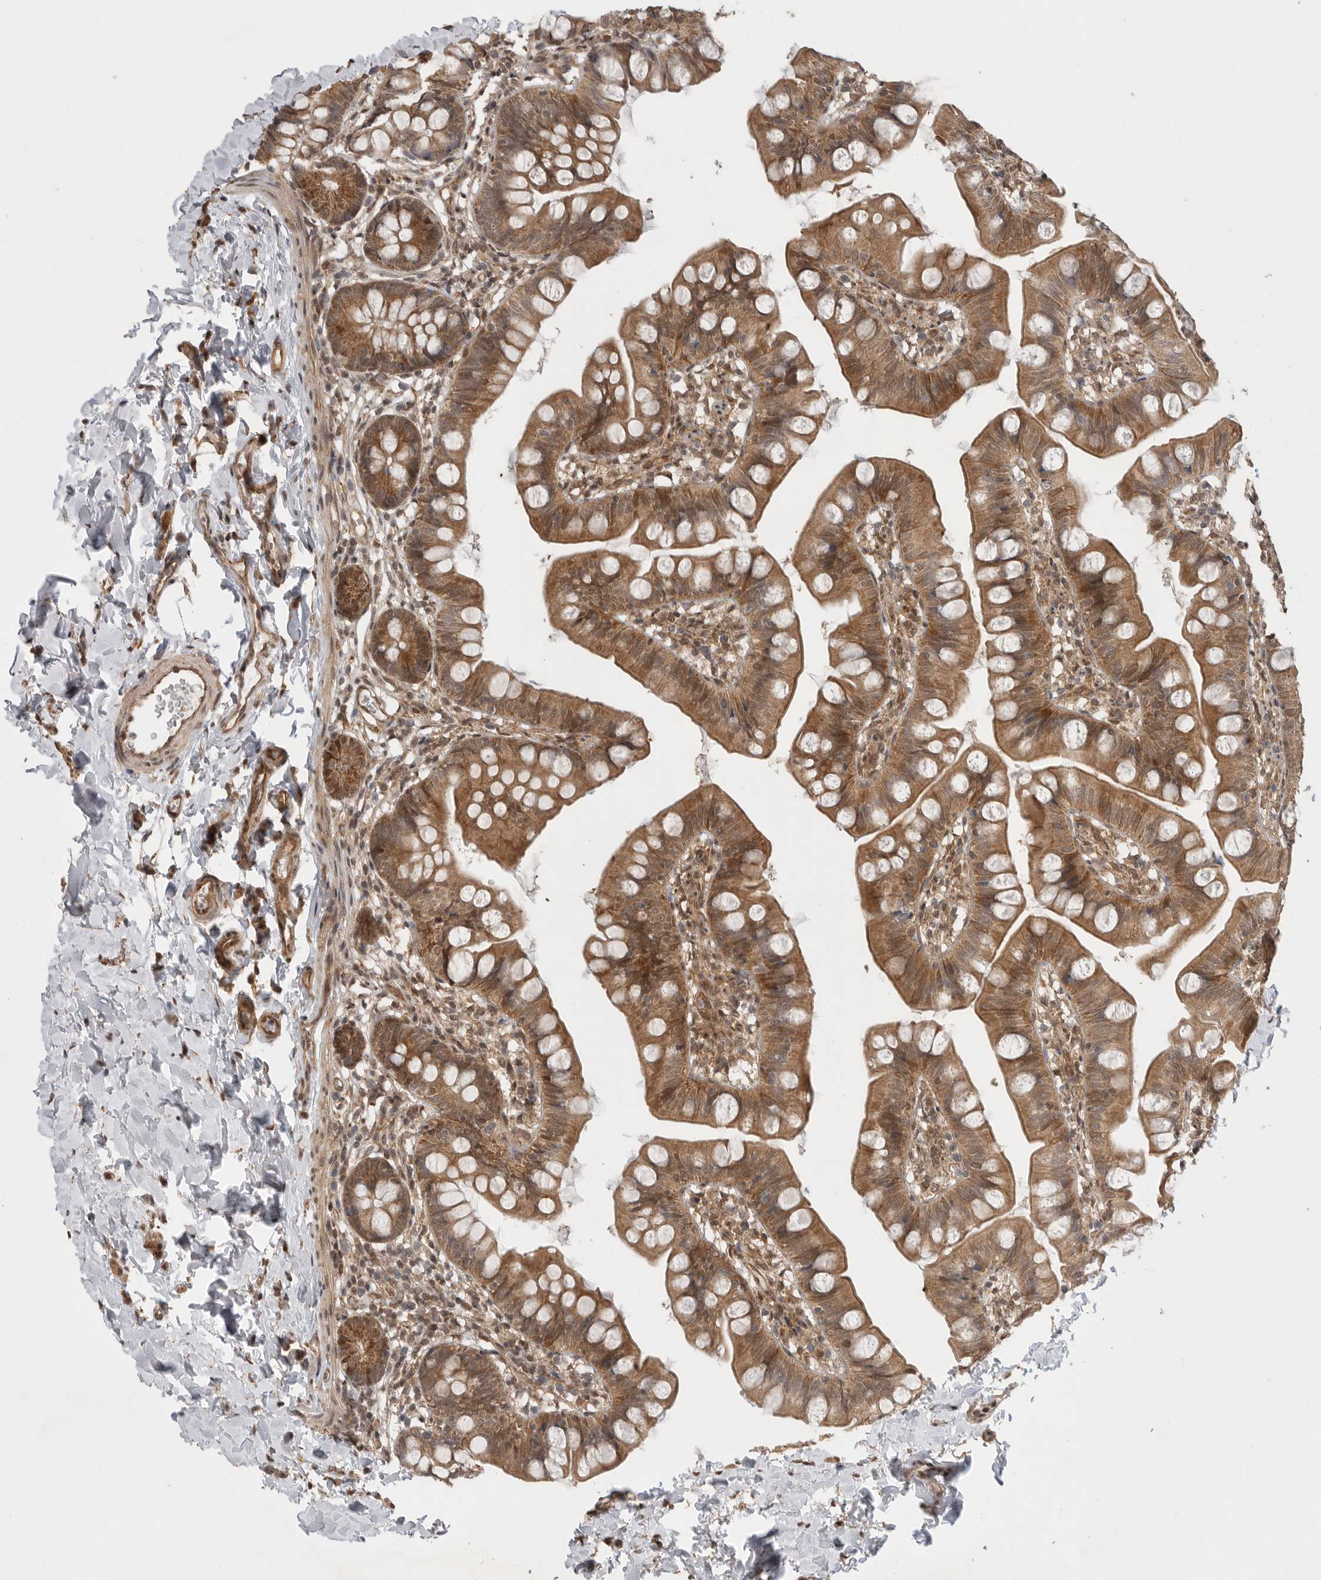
{"staining": {"intensity": "moderate", "quantity": ">75%", "location": "cytoplasmic/membranous"}, "tissue": "small intestine", "cell_type": "Glandular cells", "image_type": "normal", "snomed": [{"axis": "morphology", "description": "Normal tissue, NOS"}, {"axis": "topography", "description": "Small intestine"}], "caption": "Immunohistochemistry (IHC) micrograph of unremarkable small intestine stained for a protein (brown), which exhibits medium levels of moderate cytoplasmic/membranous staining in about >75% of glandular cells.", "gene": "VPS50", "patient": {"sex": "male", "age": 7}}